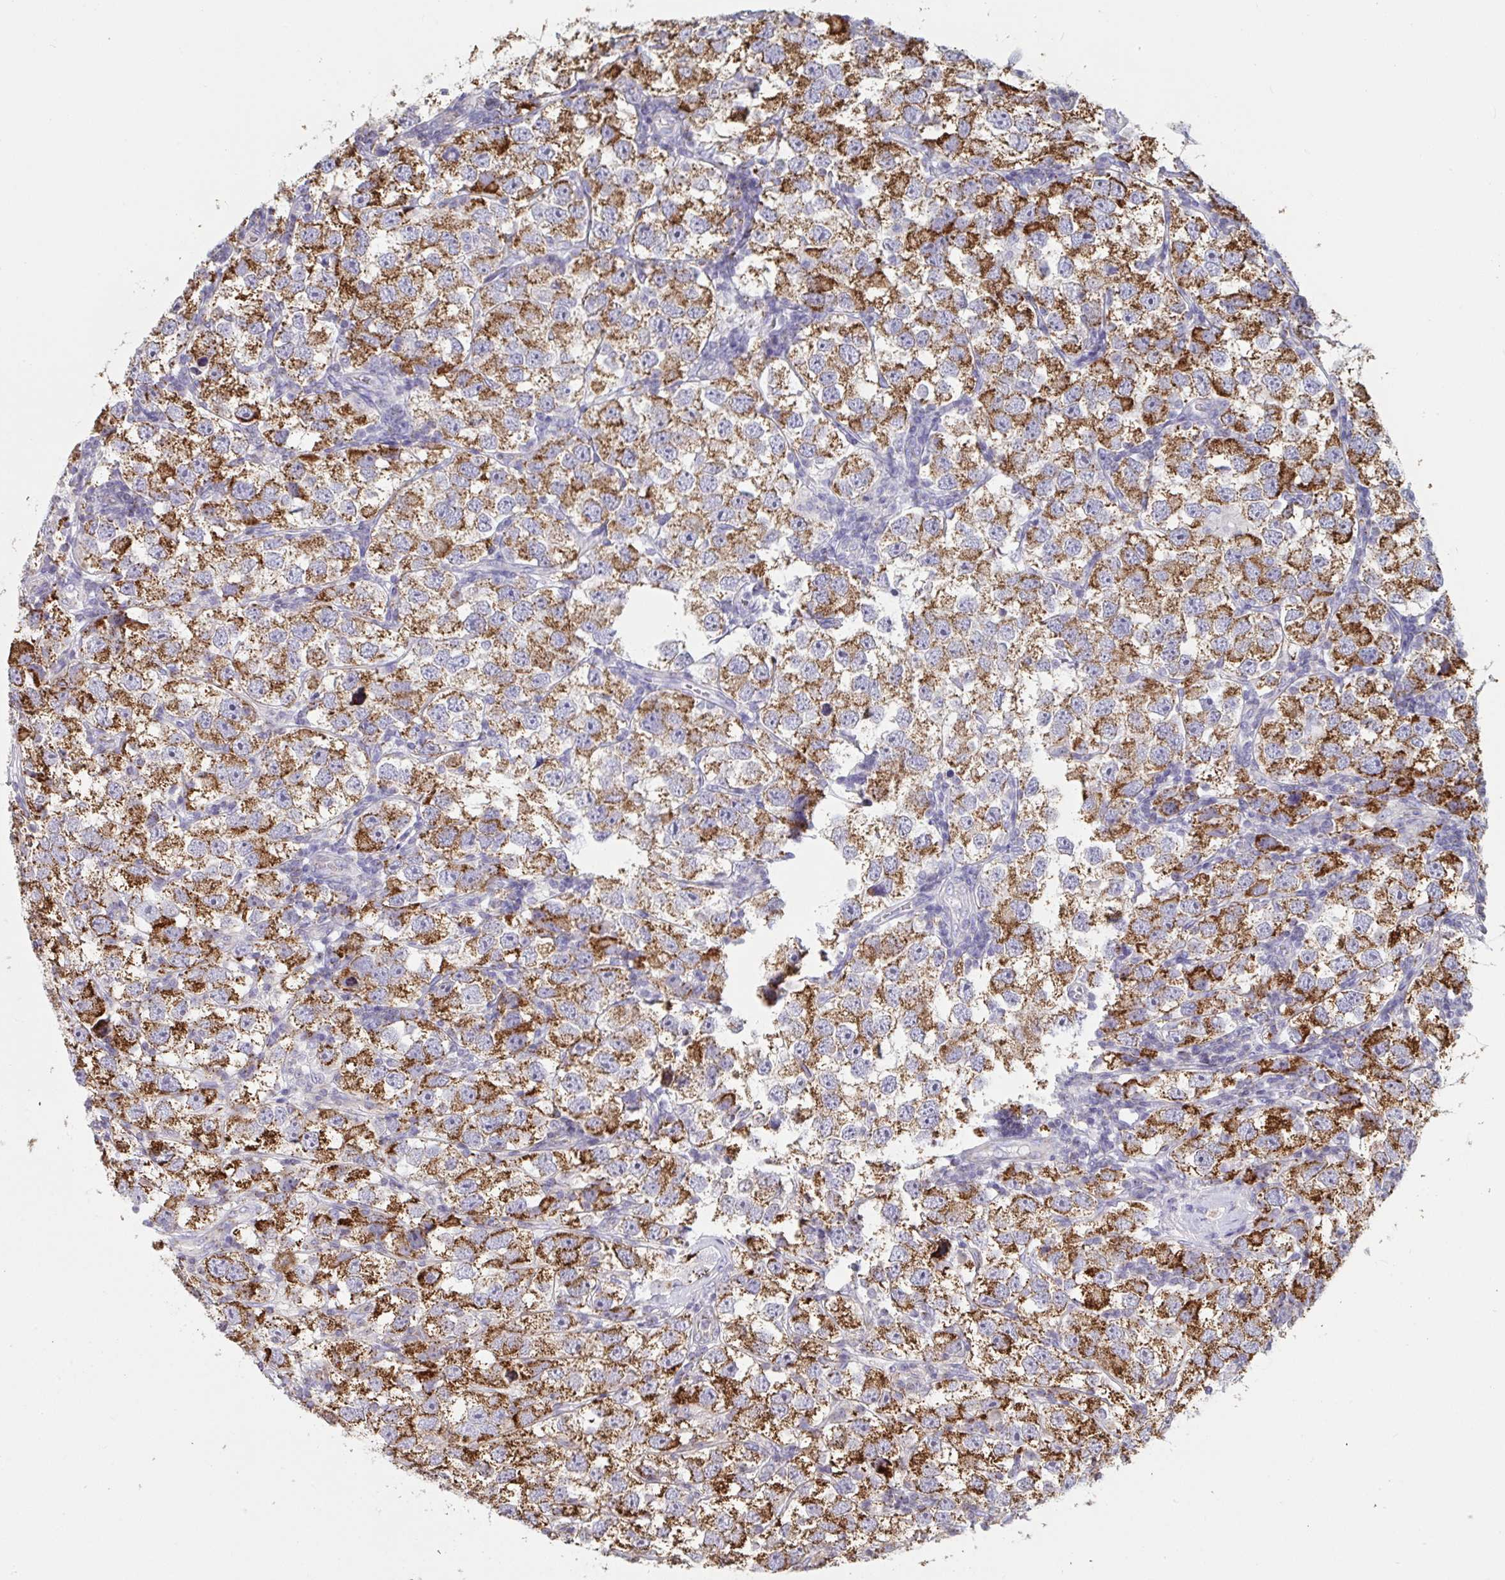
{"staining": {"intensity": "strong", "quantity": ">75%", "location": "cytoplasmic/membranous"}, "tissue": "testis cancer", "cell_type": "Tumor cells", "image_type": "cancer", "snomed": [{"axis": "morphology", "description": "Seminoma, NOS"}, {"axis": "topography", "description": "Testis"}], "caption": "Immunohistochemistry (IHC) staining of testis seminoma, which demonstrates high levels of strong cytoplasmic/membranous staining in about >75% of tumor cells indicating strong cytoplasmic/membranous protein staining. The staining was performed using DAB (3,3'-diaminobenzidine) (brown) for protein detection and nuclei were counterstained in hematoxylin (blue).", "gene": "MICOS10", "patient": {"sex": "male", "age": 26}}